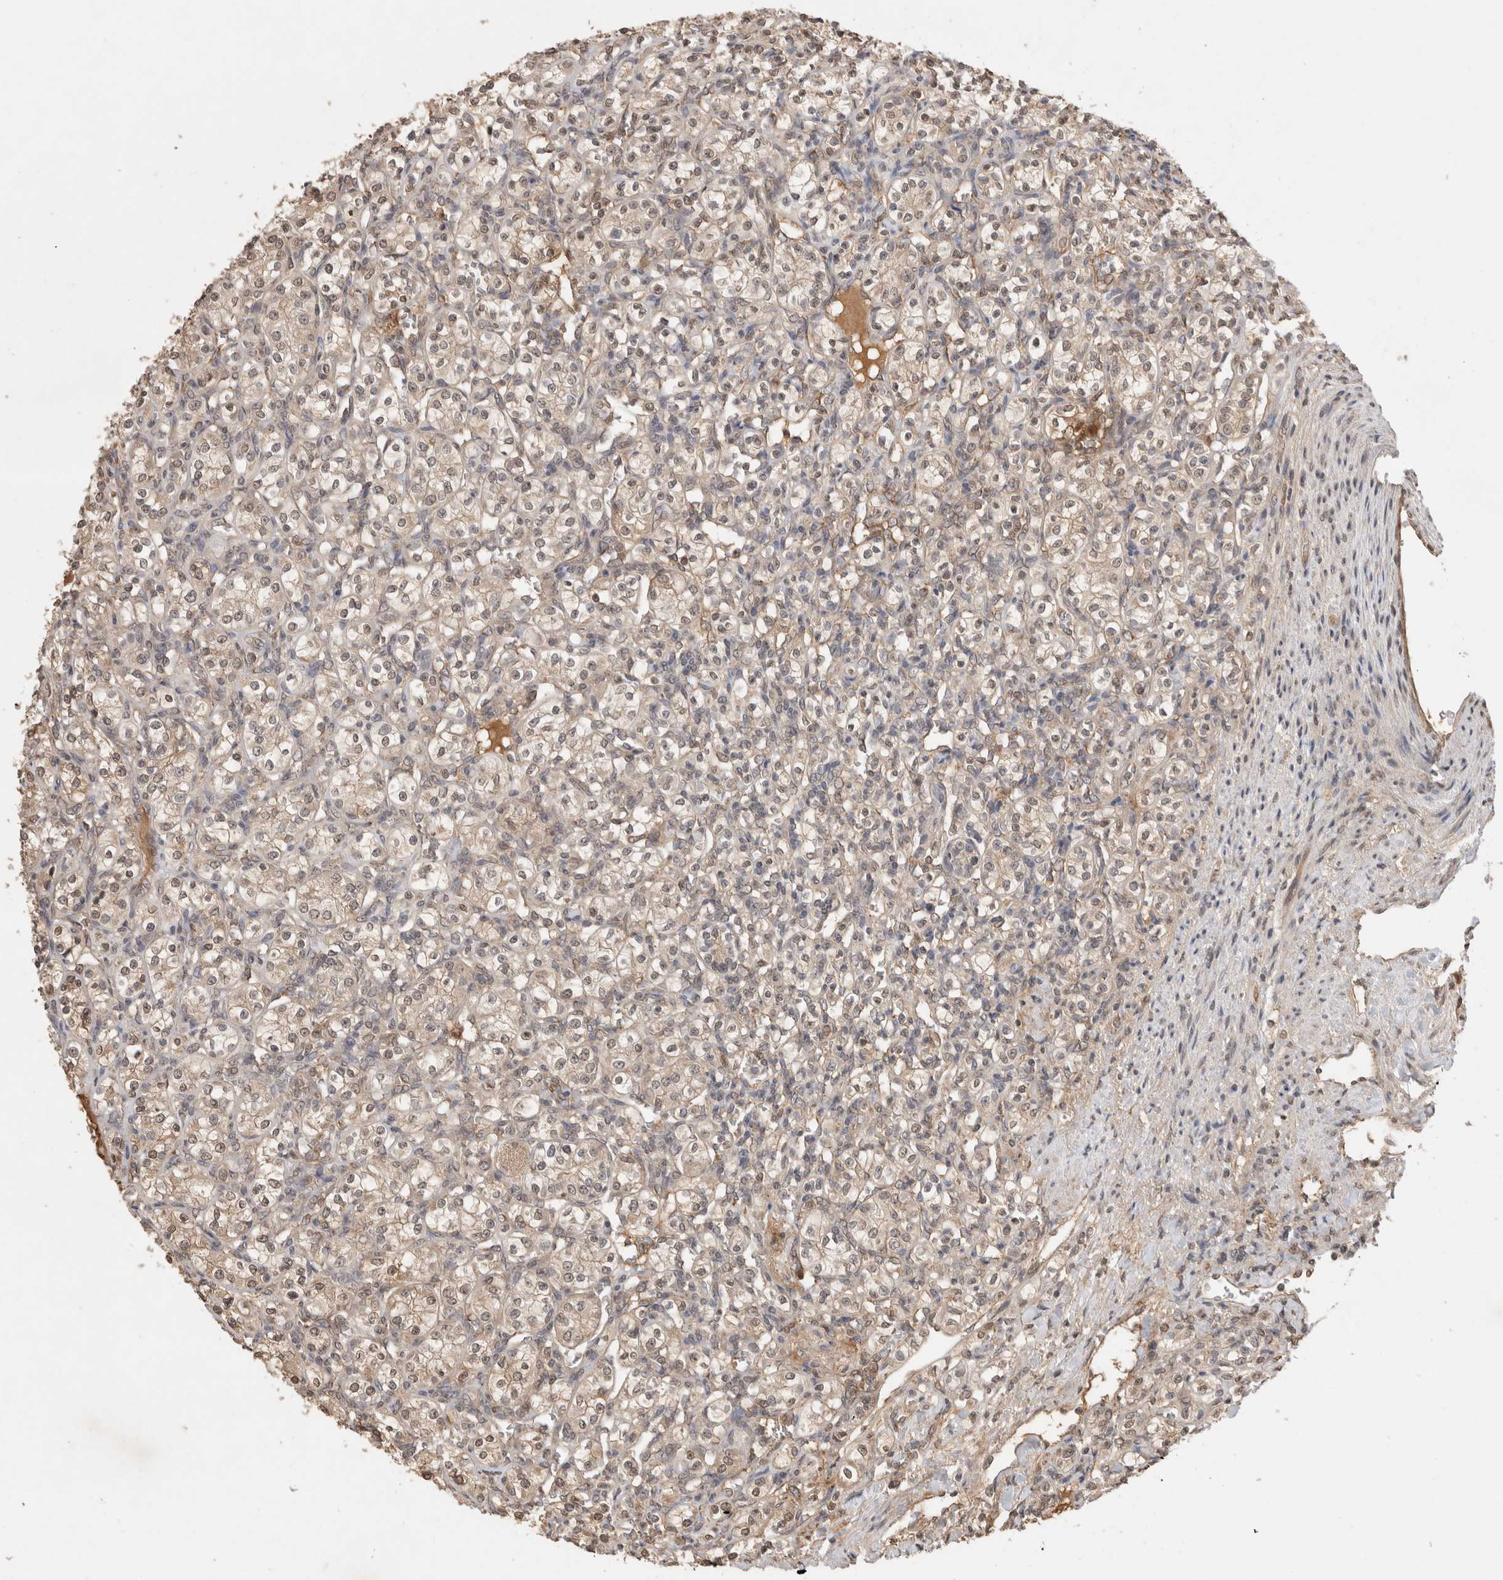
{"staining": {"intensity": "weak", "quantity": ">75%", "location": "cytoplasmic/membranous,nuclear"}, "tissue": "renal cancer", "cell_type": "Tumor cells", "image_type": "cancer", "snomed": [{"axis": "morphology", "description": "Adenocarcinoma, NOS"}, {"axis": "topography", "description": "Kidney"}], "caption": "An image showing weak cytoplasmic/membranous and nuclear positivity in approximately >75% of tumor cells in renal cancer (adenocarcinoma), as visualized by brown immunohistochemical staining.", "gene": "PRMT3", "patient": {"sex": "male", "age": 77}}